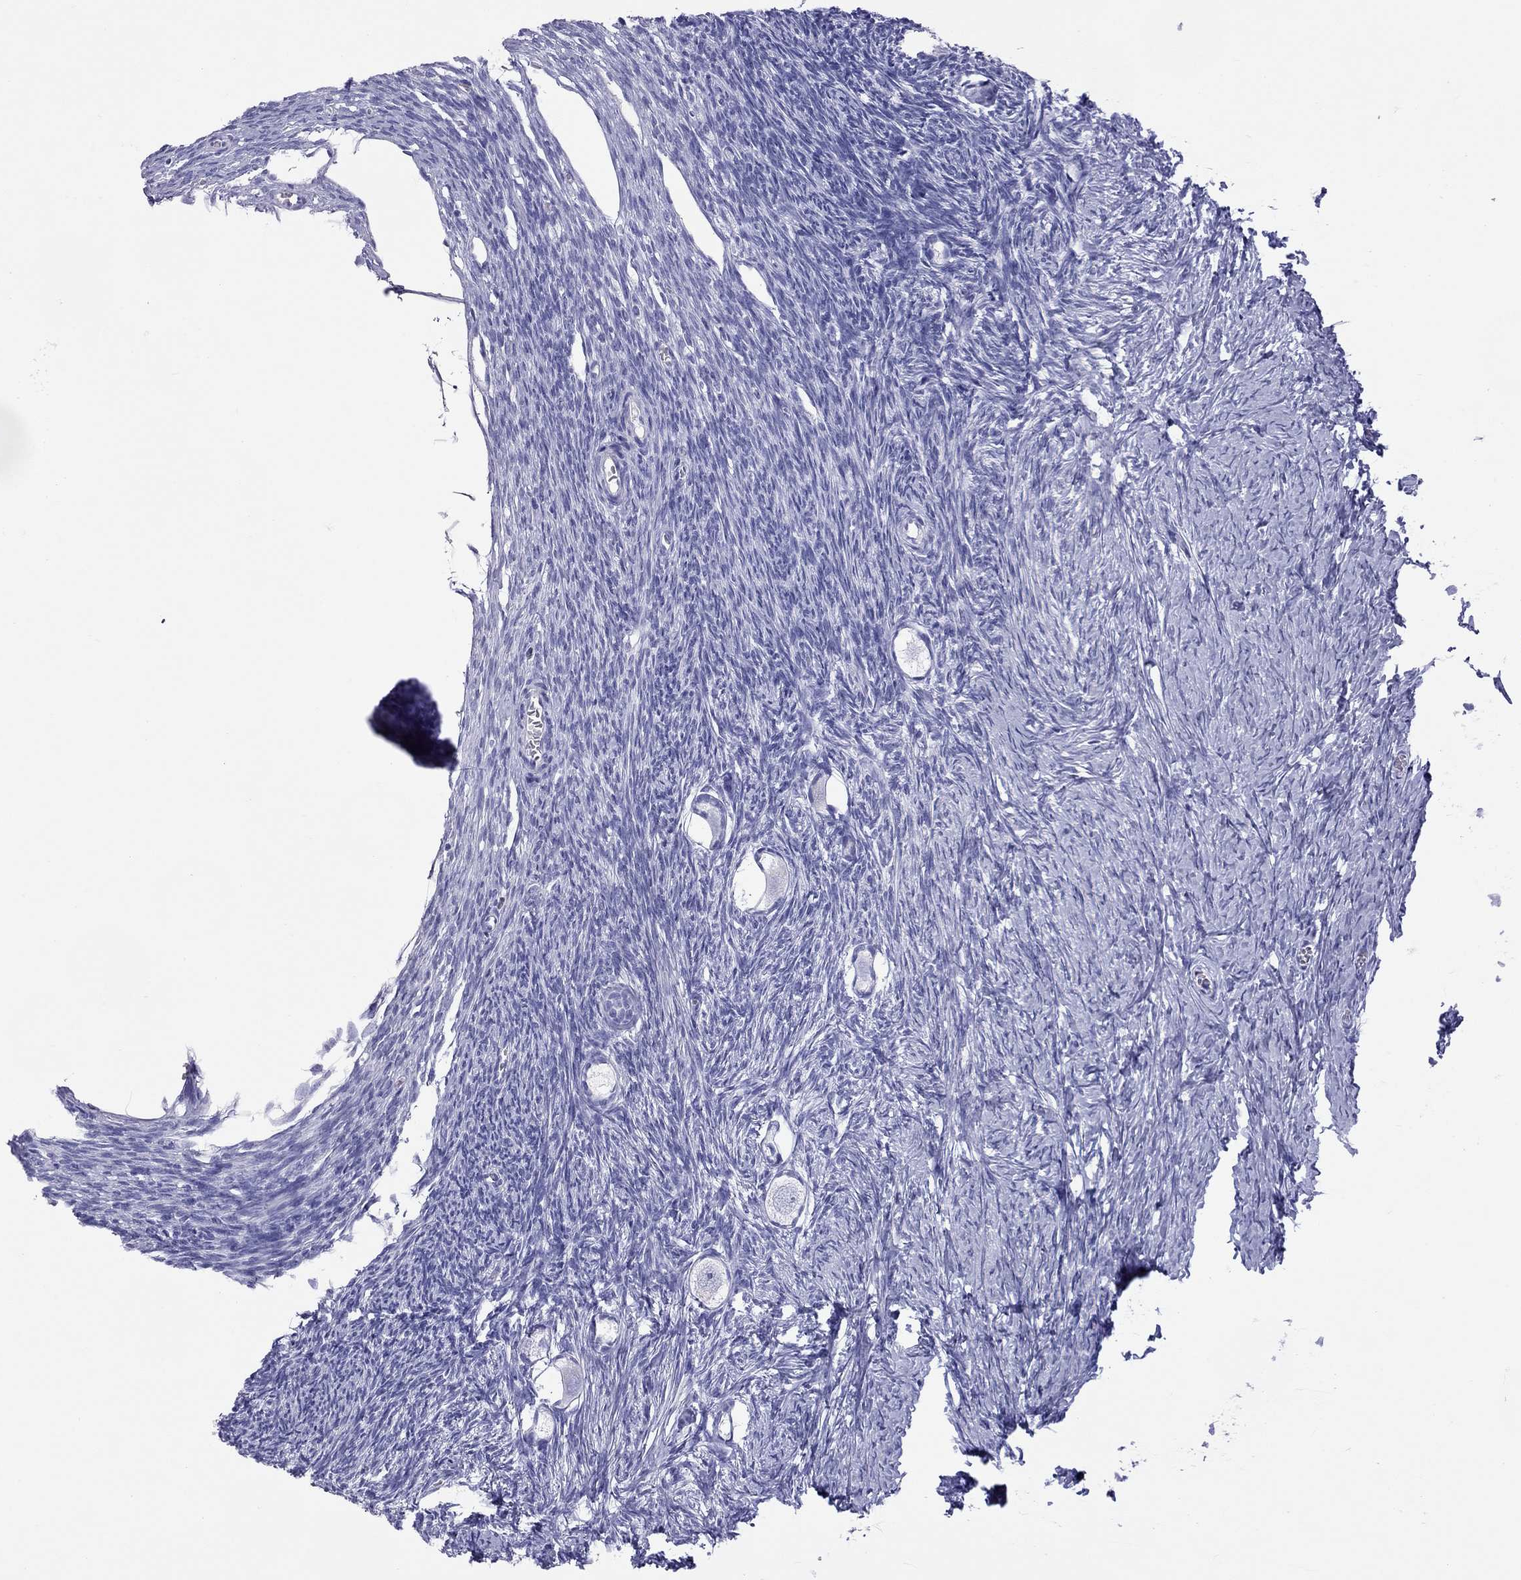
{"staining": {"intensity": "negative", "quantity": "none", "location": "none"}, "tissue": "ovary", "cell_type": "Follicle cells", "image_type": "normal", "snomed": [{"axis": "morphology", "description": "Normal tissue, NOS"}, {"axis": "topography", "description": "Ovary"}], "caption": "Immunohistochemistry (IHC) image of normal ovary: ovary stained with DAB demonstrates no significant protein staining in follicle cells. (DAB immunohistochemistry with hematoxylin counter stain).", "gene": "SLAMF1", "patient": {"sex": "female", "age": 27}}